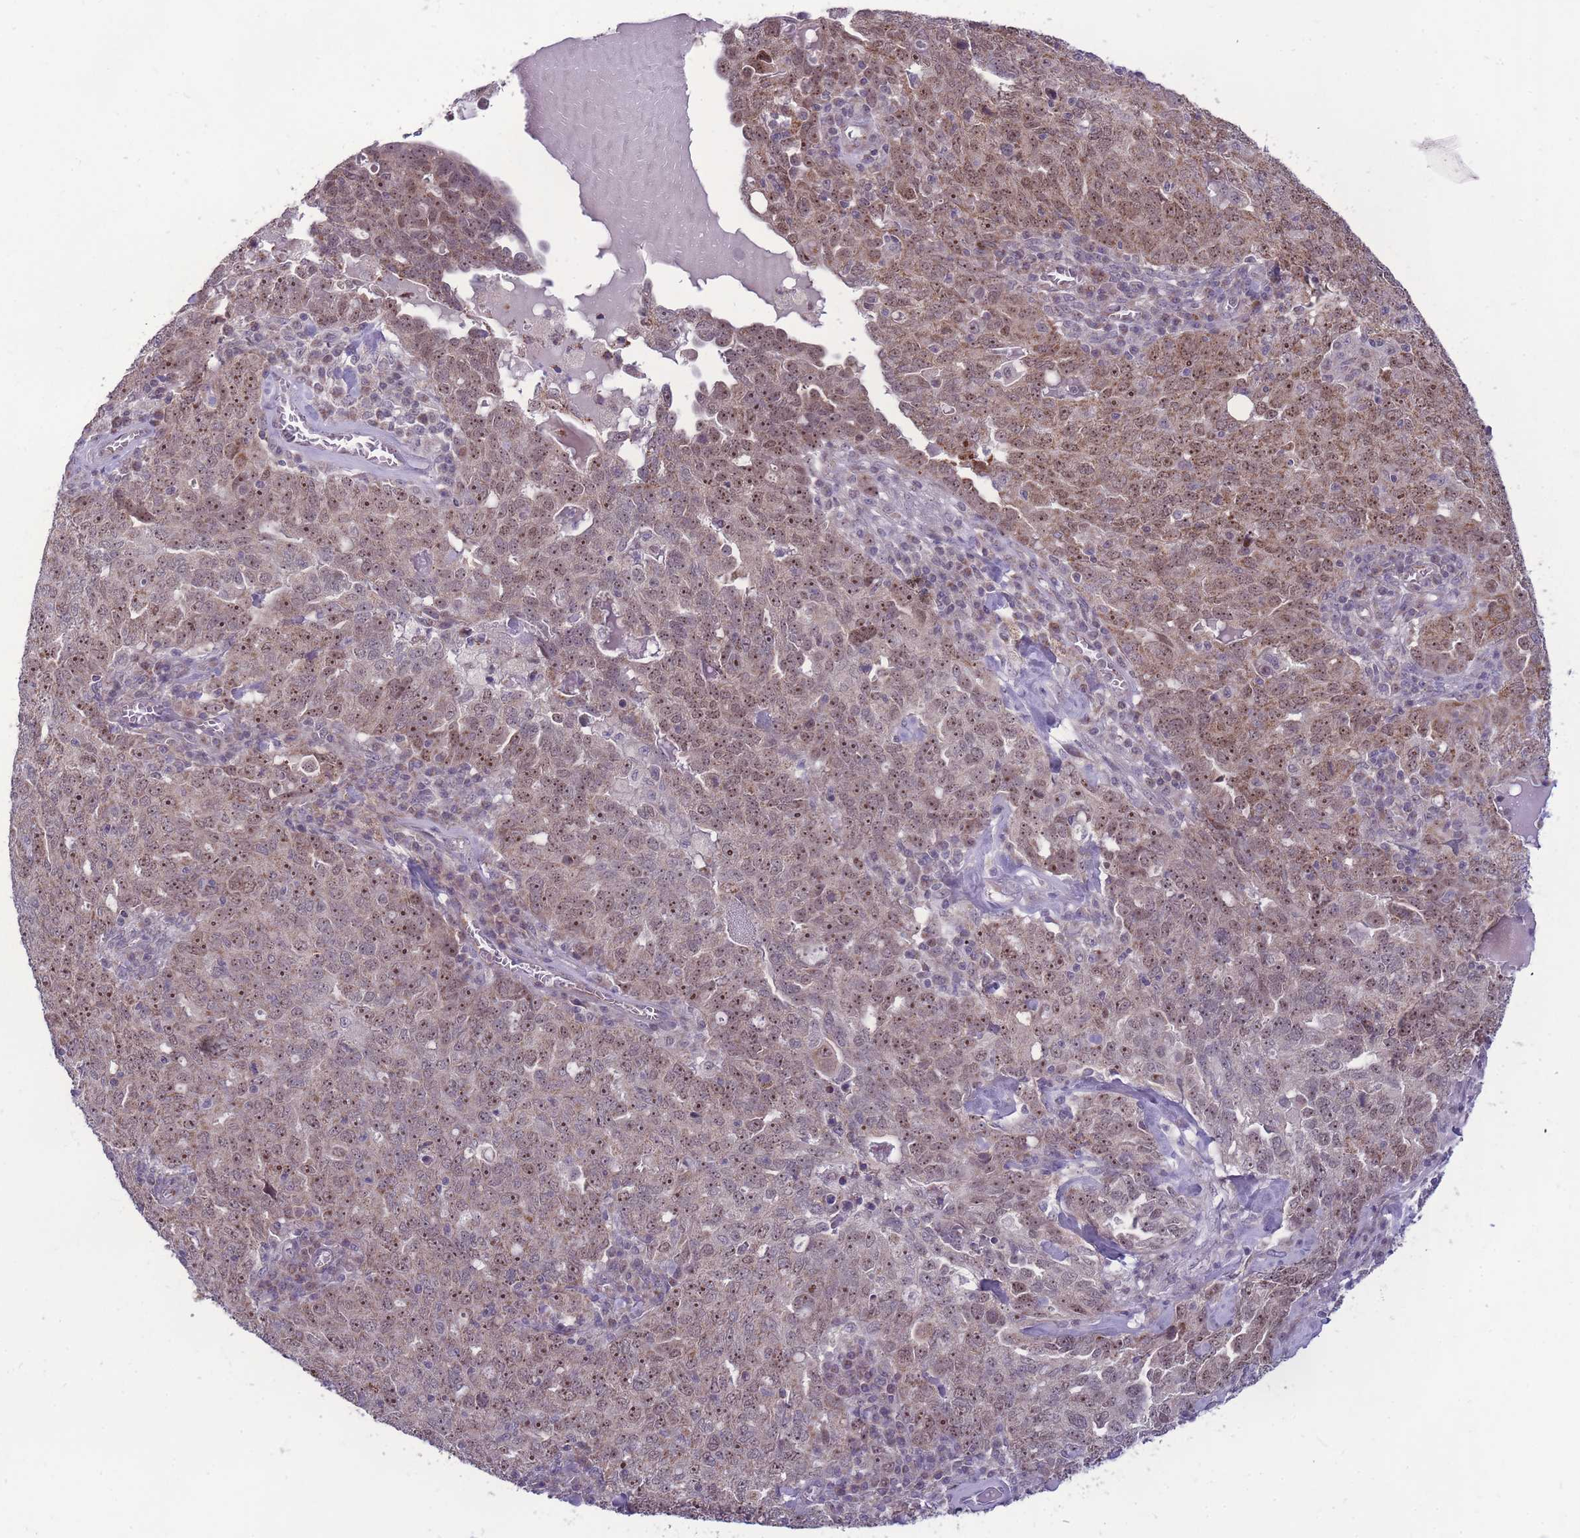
{"staining": {"intensity": "moderate", "quantity": ">75%", "location": "cytoplasmic/membranous,nuclear"}, "tissue": "ovarian cancer", "cell_type": "Tumor cells", "image_type": "cancer", "snomed": [{"axis": "morphology", "description": "Carcinoma, endometroid"}, {"axis": "topography", "description": "Ovary"}], "caption": "This micrograph demonstrates immunohistochemistry (IHC) staining of human ovarian endometroid carcinoma, with medium moderate cytoplasmic/membranous and nuclear positivity in approximately >75% of tumor cells.", "gene": "MCIDAS", "patient": {"sex": "female", "age": 62}}